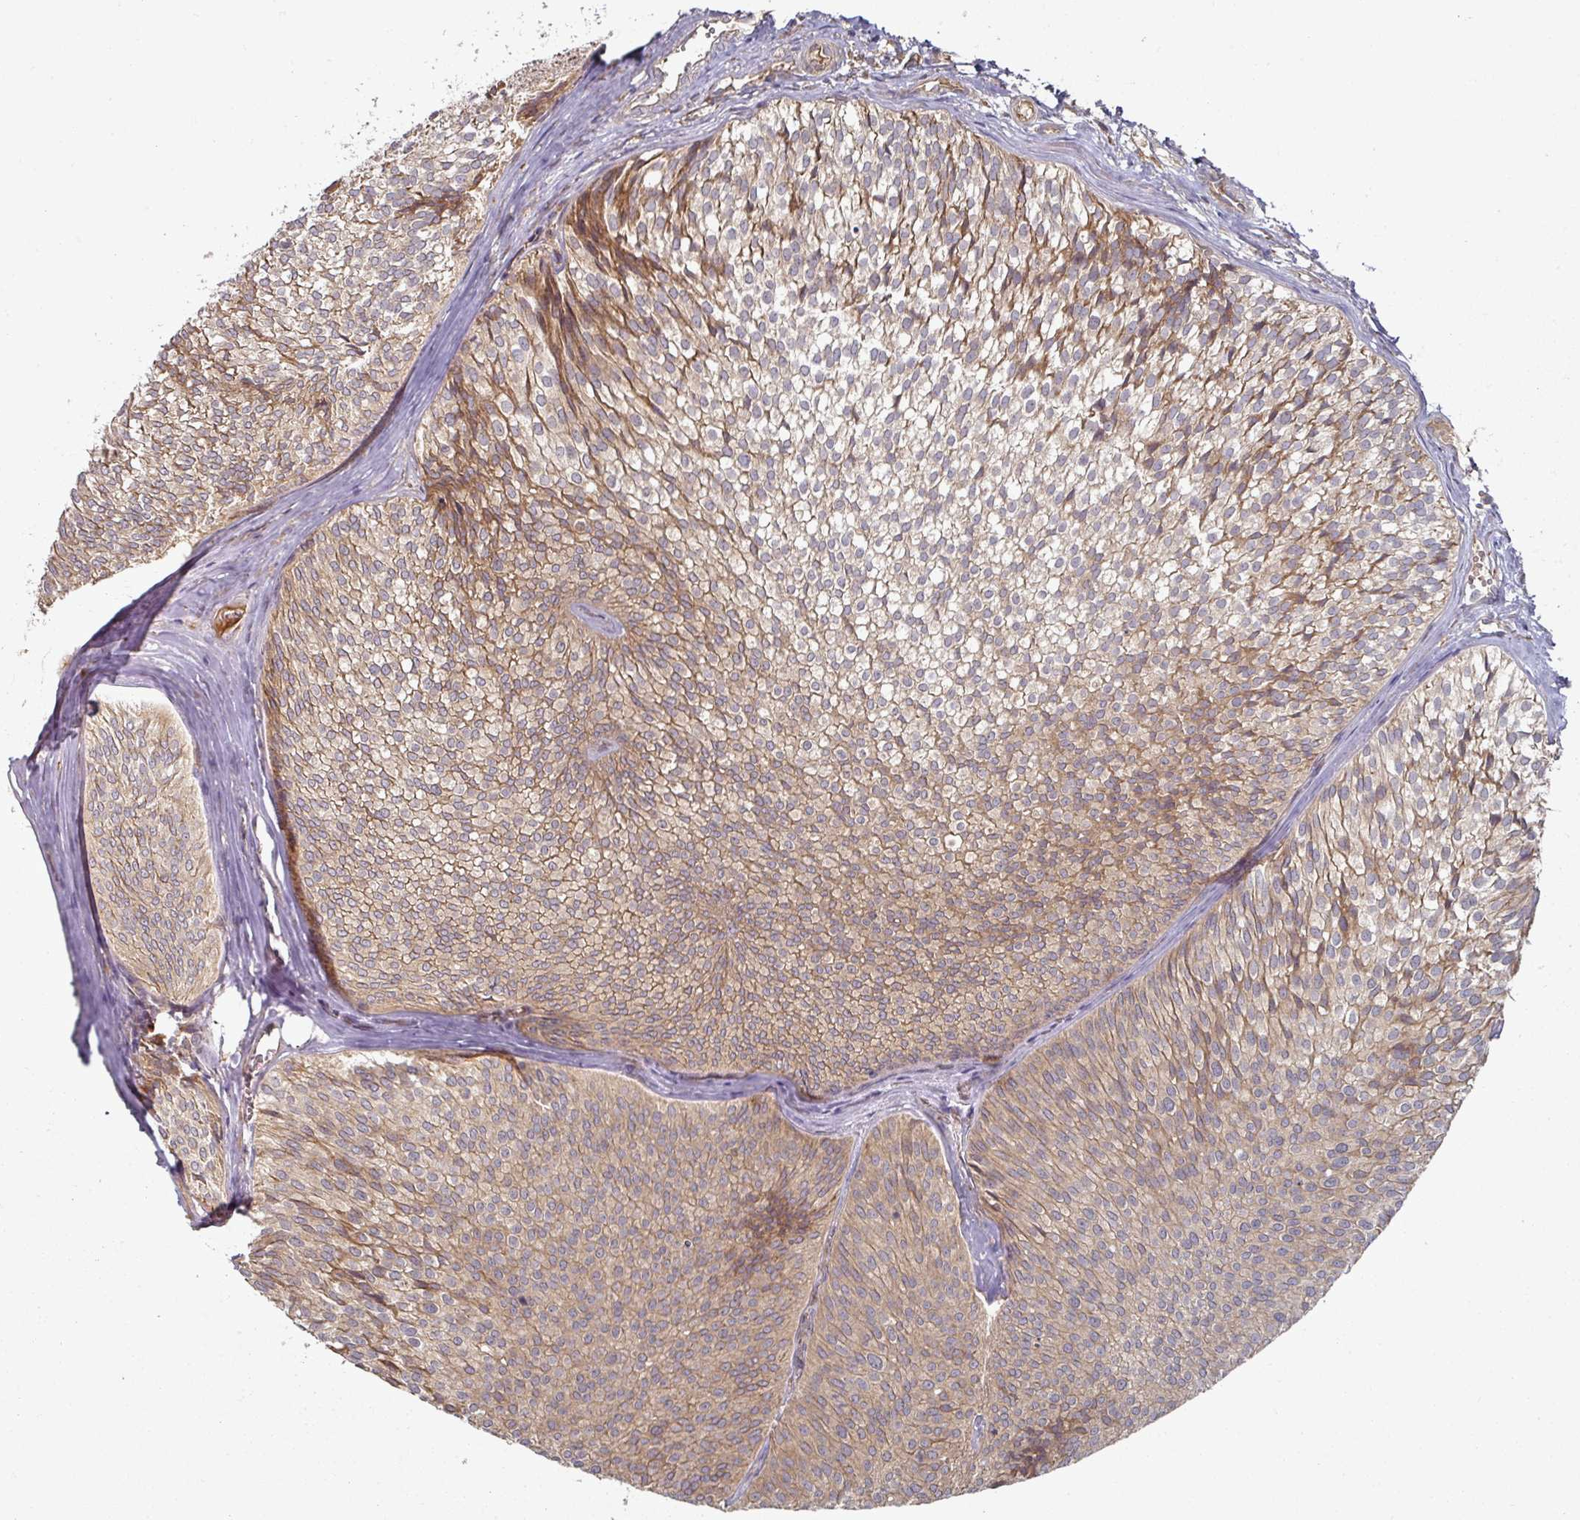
{"staining": {"intensity": "weak", "quantity": ">75%", "location": "cytoplasmic/membranous"}, "tissue": "urothelial cancer", "cell_type": "Tumor cells", "image_type": "cancer", "snomed": [{"axis": "morphology", "description": "Urothelial carcinoma, Low grade"}, {"axis": "topography", "description": "Urinary bladder"}], "caption": "Protein positivity by immunohistochemistry exhibits weak cytoplasmic/membranous positivity in about >75% of tumor cells in low-grade urothelial carcinoma.", "gene": "CEP95", "patient": {"sex": "male", "age": 91}}